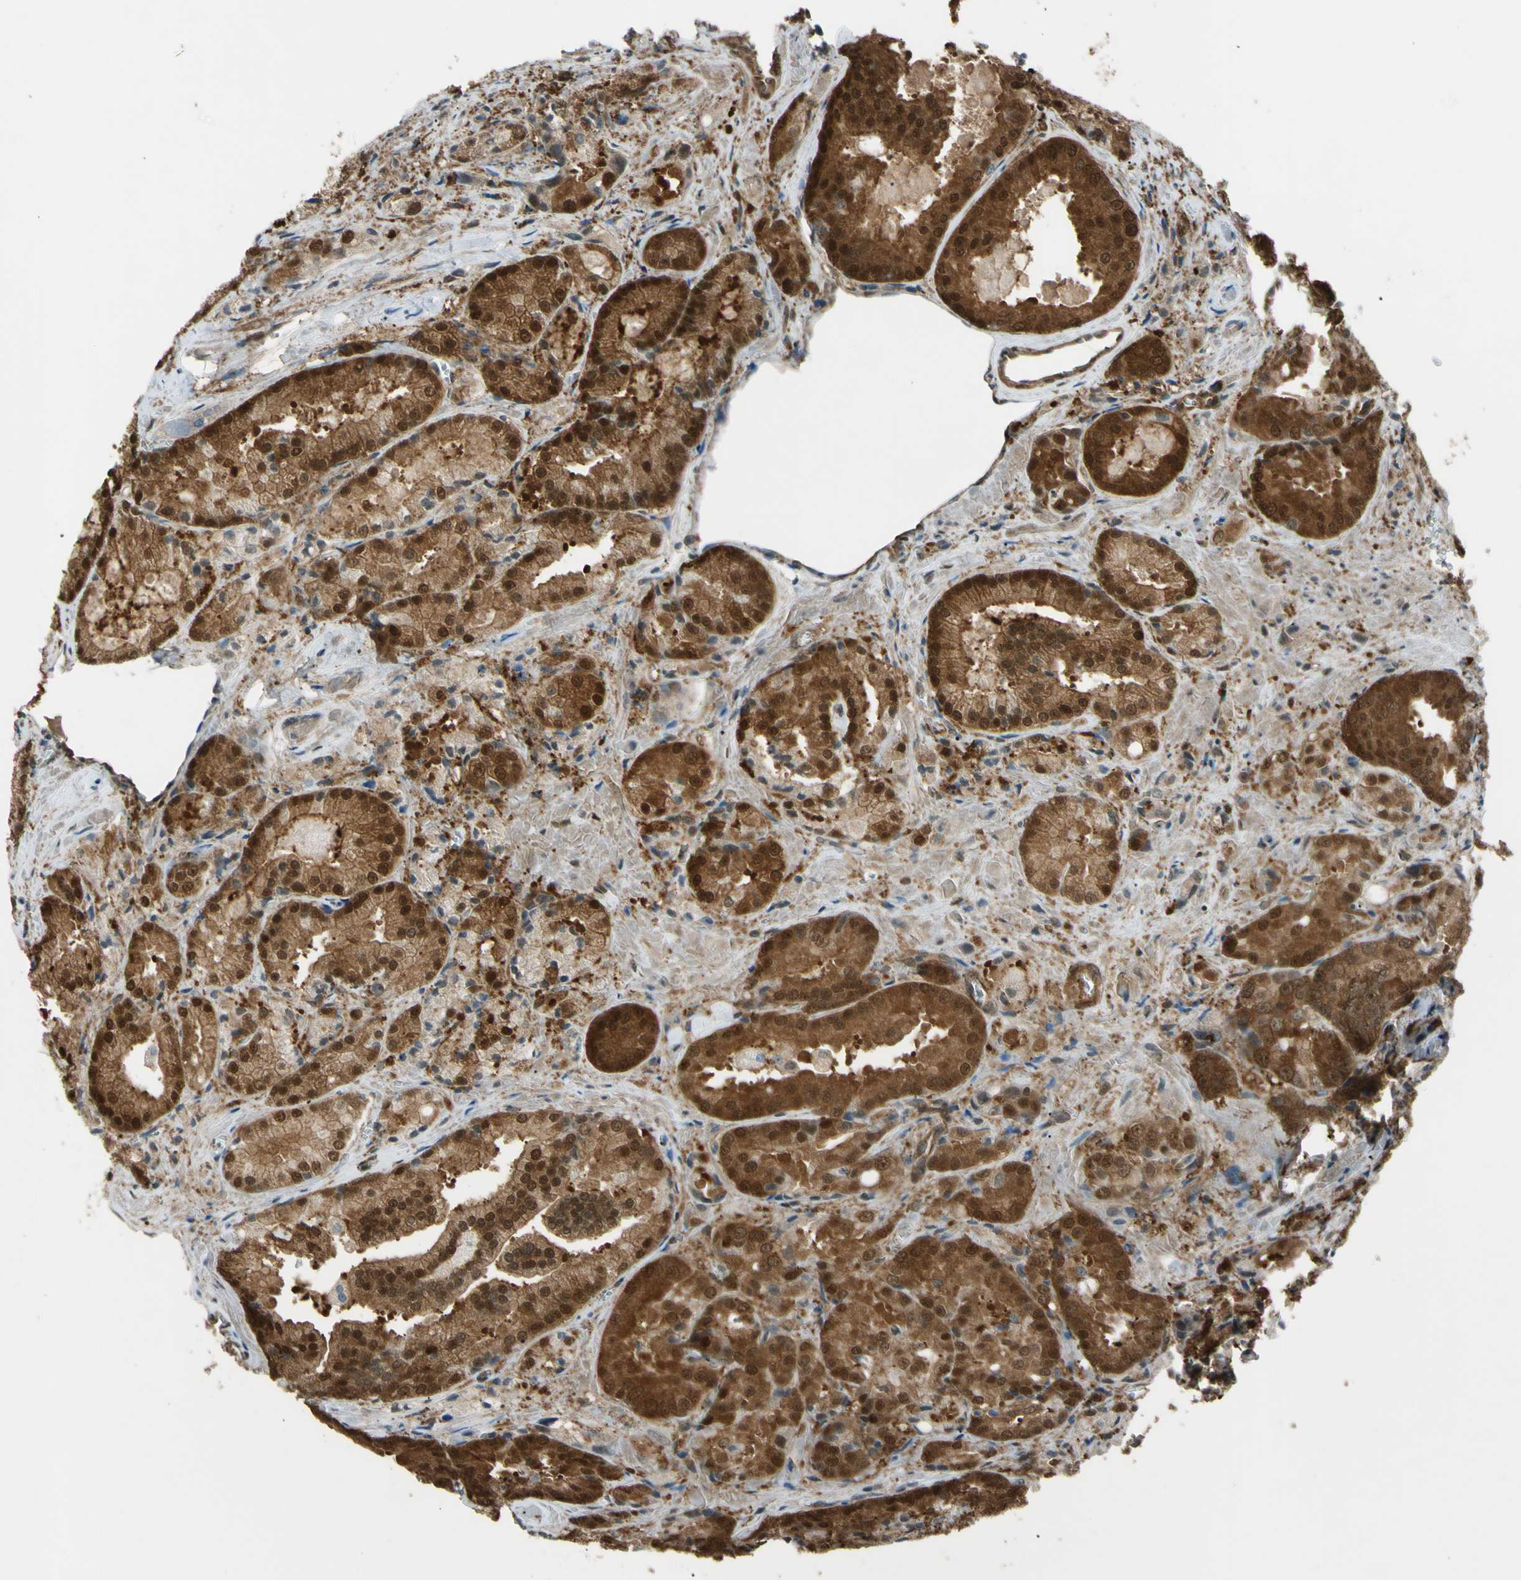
{"staining": {"intensity": "strong", "quantity": ">75%", "location": "cytoplasmic/membranous,nuclear"}, "tissue": "prostate cancer", "cell_type": "Tumor cells", "image_type": "cancer", "snomed": [{"axis": "morphology", "description": "Adenocarcinoma, Low grade"}, {"axis": "topography", "description": "Prostate"}], "caption": "Brown immunohistochemical staining in human adenocarcinoma (low-grade) (prostate) exhibits strong cytoplasmic/membranous and nuclear staining in about >75% of tumor cells.", "gene": "YWHAQ", "patient": {"sex": "male", "age": 64}}